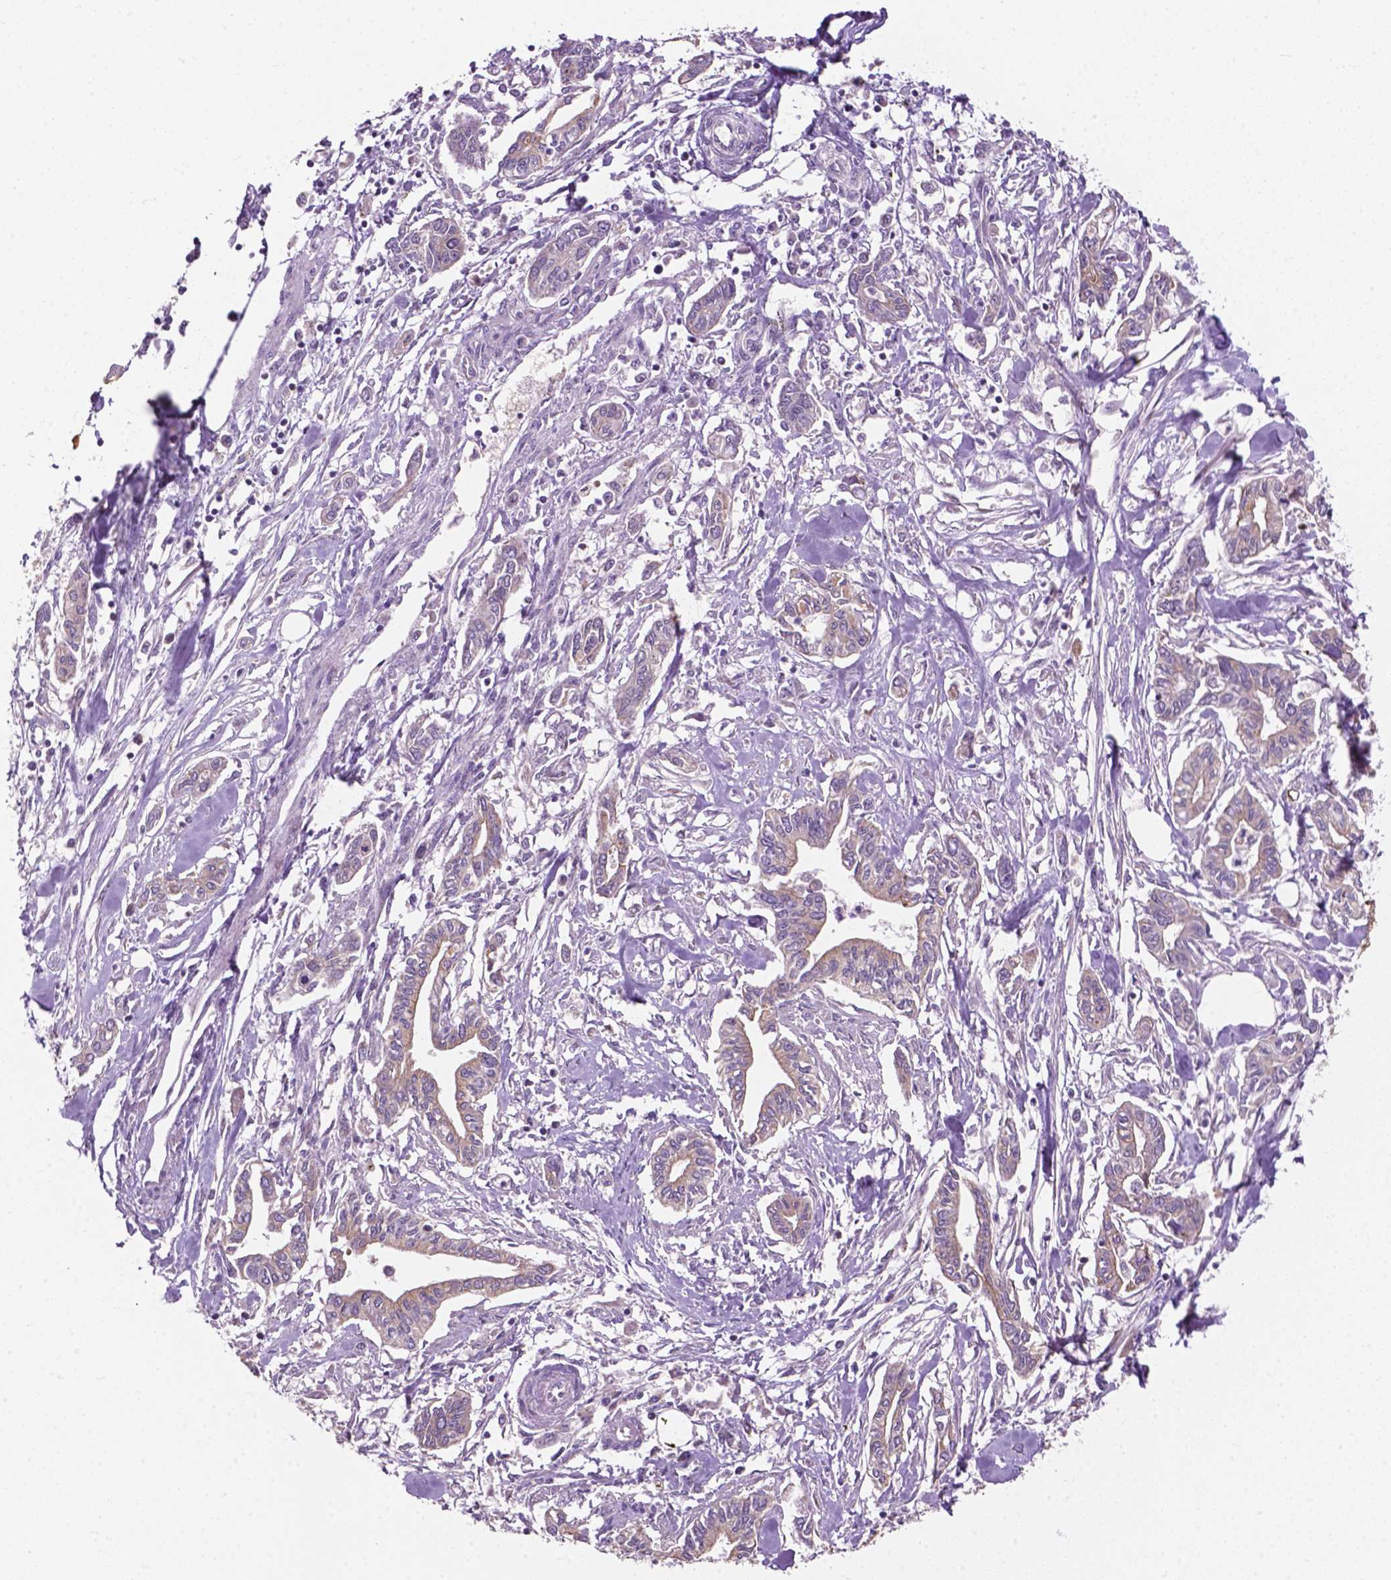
{"staining": {"intensity": "weak", "quantity": "<25%", "location": "cytoplasmic/membranous"}, "tissue": "pancreatic cancer", "cell_type": "Tumor cells", "image_type": "cancer", "snomed": [{"axis": "morphology", "description": "Adenocarcinoma, NOS"}, {"axis": "topography", "description": "Pancreas"}], "caption": "Human pancreatic cancer (adenocarcinoma) stained for a protein using immunohistochemistry (IHC) displays no positivity in tumor cells.", "gene": "MZT1", "patient": {"sex": "male", "age": 60}}